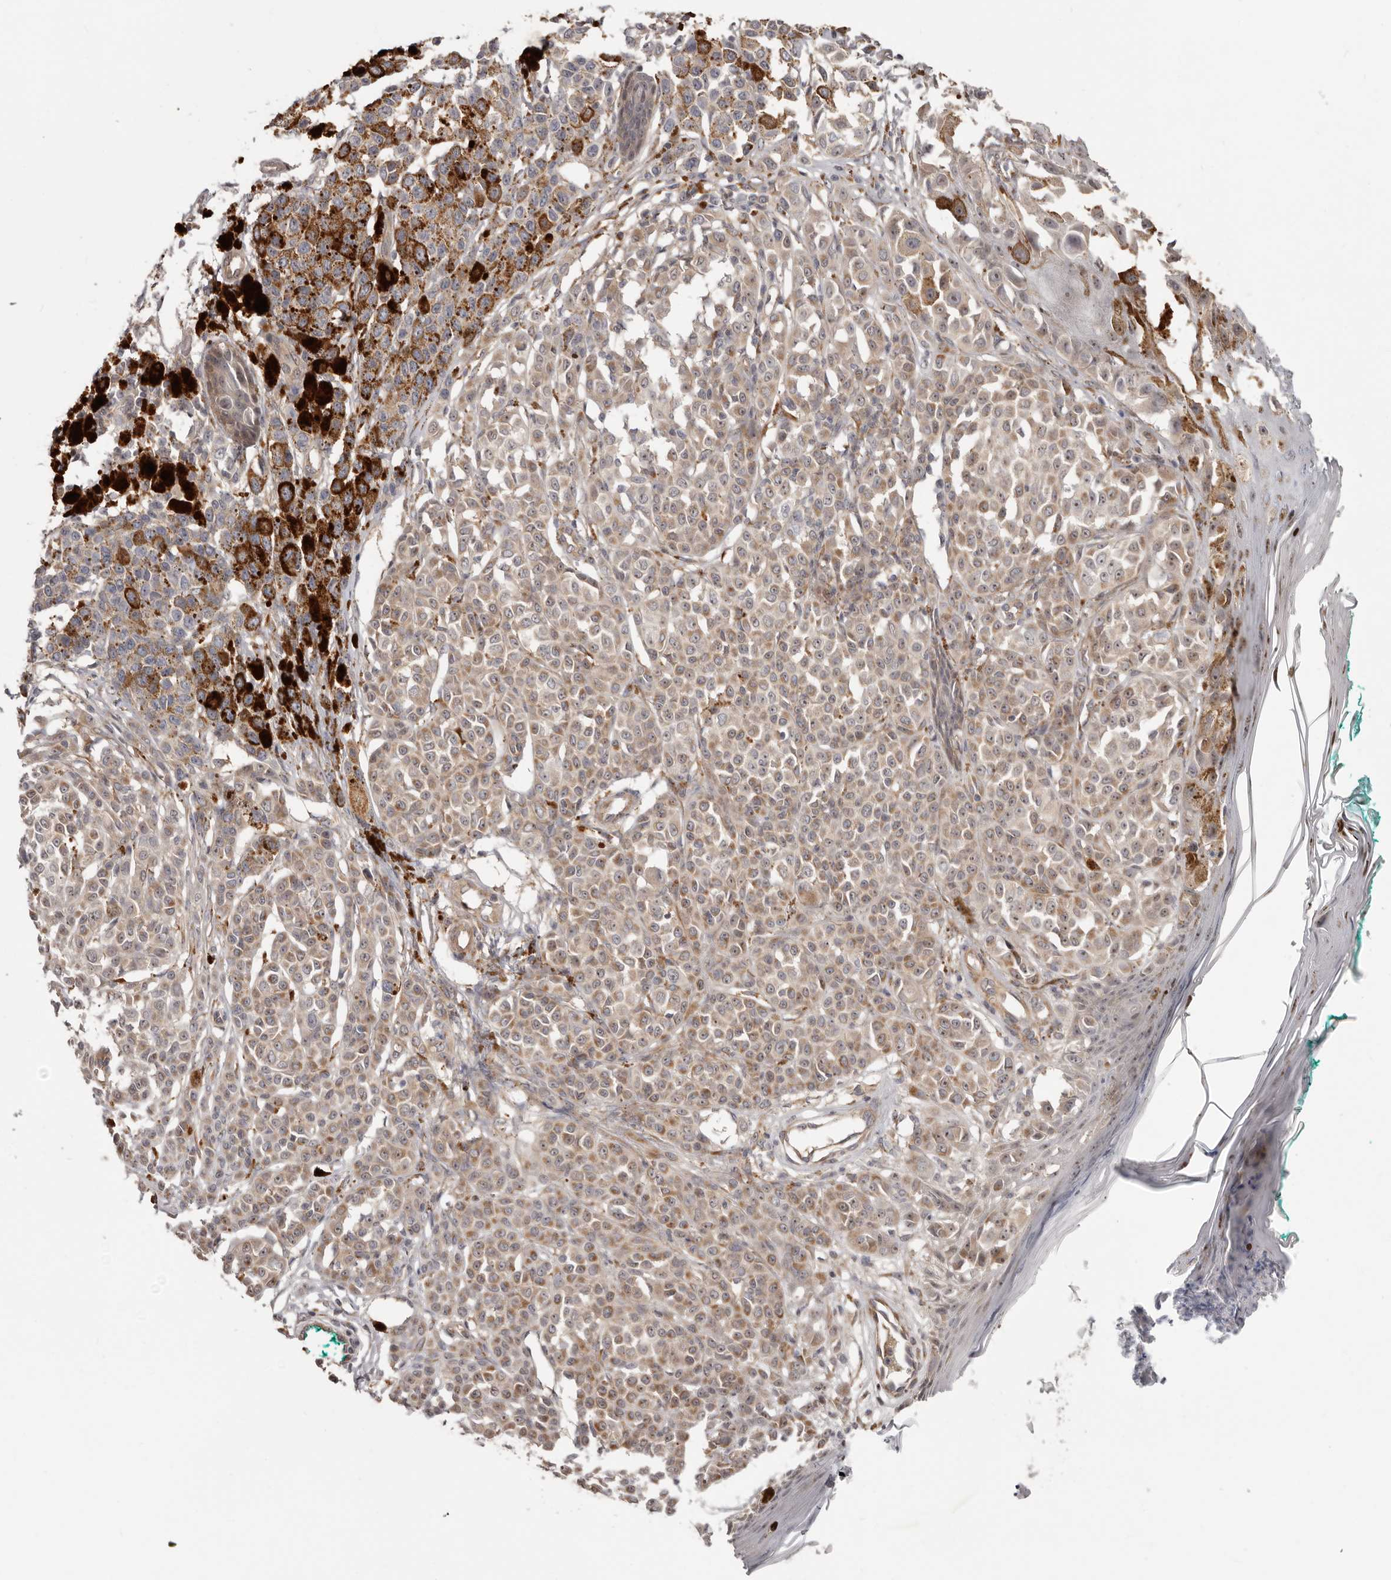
{"staining": {"intensity": "weak", "quantity": ">75%", "location": "cytoplasmic/membranous"}, "tissue": "melanoma", "cell_type": "Tumor cells", "image_type": "cancer", "snomed": [{"axis": "morphology", "description": "Malignant melanoma, NOS"}, {"axis": "topography", "description": "Skin of leg"}], "caption": "High-magnification brightfield microscopy of melanoma stained with DAB (brown) and counterstained with hematoxylin (blue). tumor cells exhibit weak cytoplasmic/membranous positivity is present in approximately>75% of cells.", "gene": "BAD", "patient": {"sex": "female", "age": 72}}